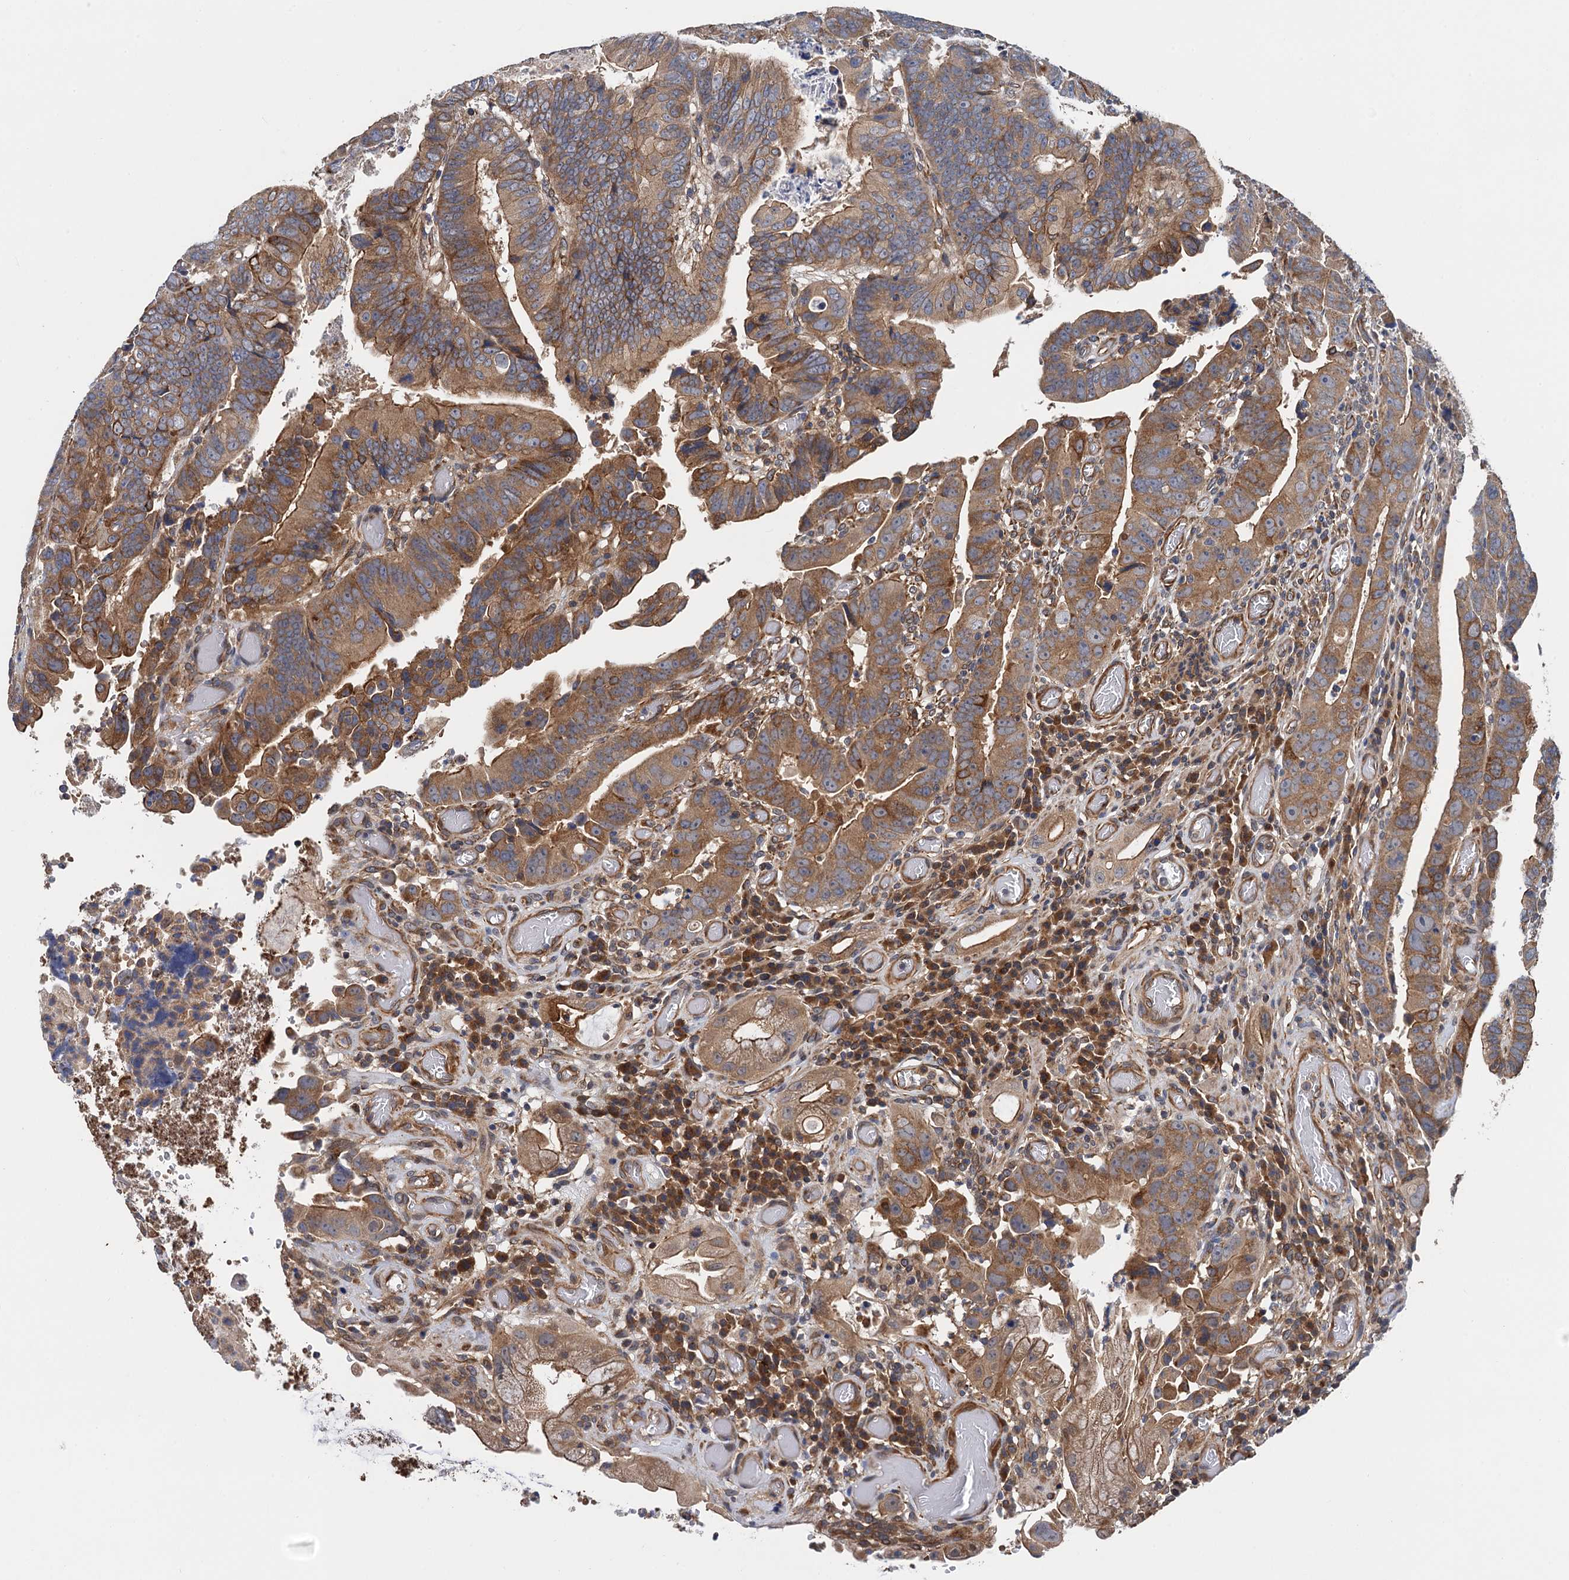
{"staining": {"intensity": "moderate", "quantity": ">75%", "location": "cytoplasmic/membranous"}, "tissue": "colorectal cancer", "cell_type": "Tumor cells", "image_type": "cancer", "snomed": [{"axis": "morphology", "description": "Normal tissue, NOS"}, {"axis": "morphology", "description": "Adenocarcinoma, NOS"}, {"axis": "topography", "description": "Rectum"}], "caption": "Immunohistochemistry (IHC) staining of colorectal adenocarcinoma, which demonstrates medium levels of moderate cytoplasmic/membranous staining in approximately >75% of tumor cells indicating moderate cytoplasmic/membranous protein expression. The staining was performed using DAB (brown) for protein detection and nuclei were counterstained in hematoxylin (blue).", "gene": "PJA2", "patient": {"sex": "female", "age": 65}}